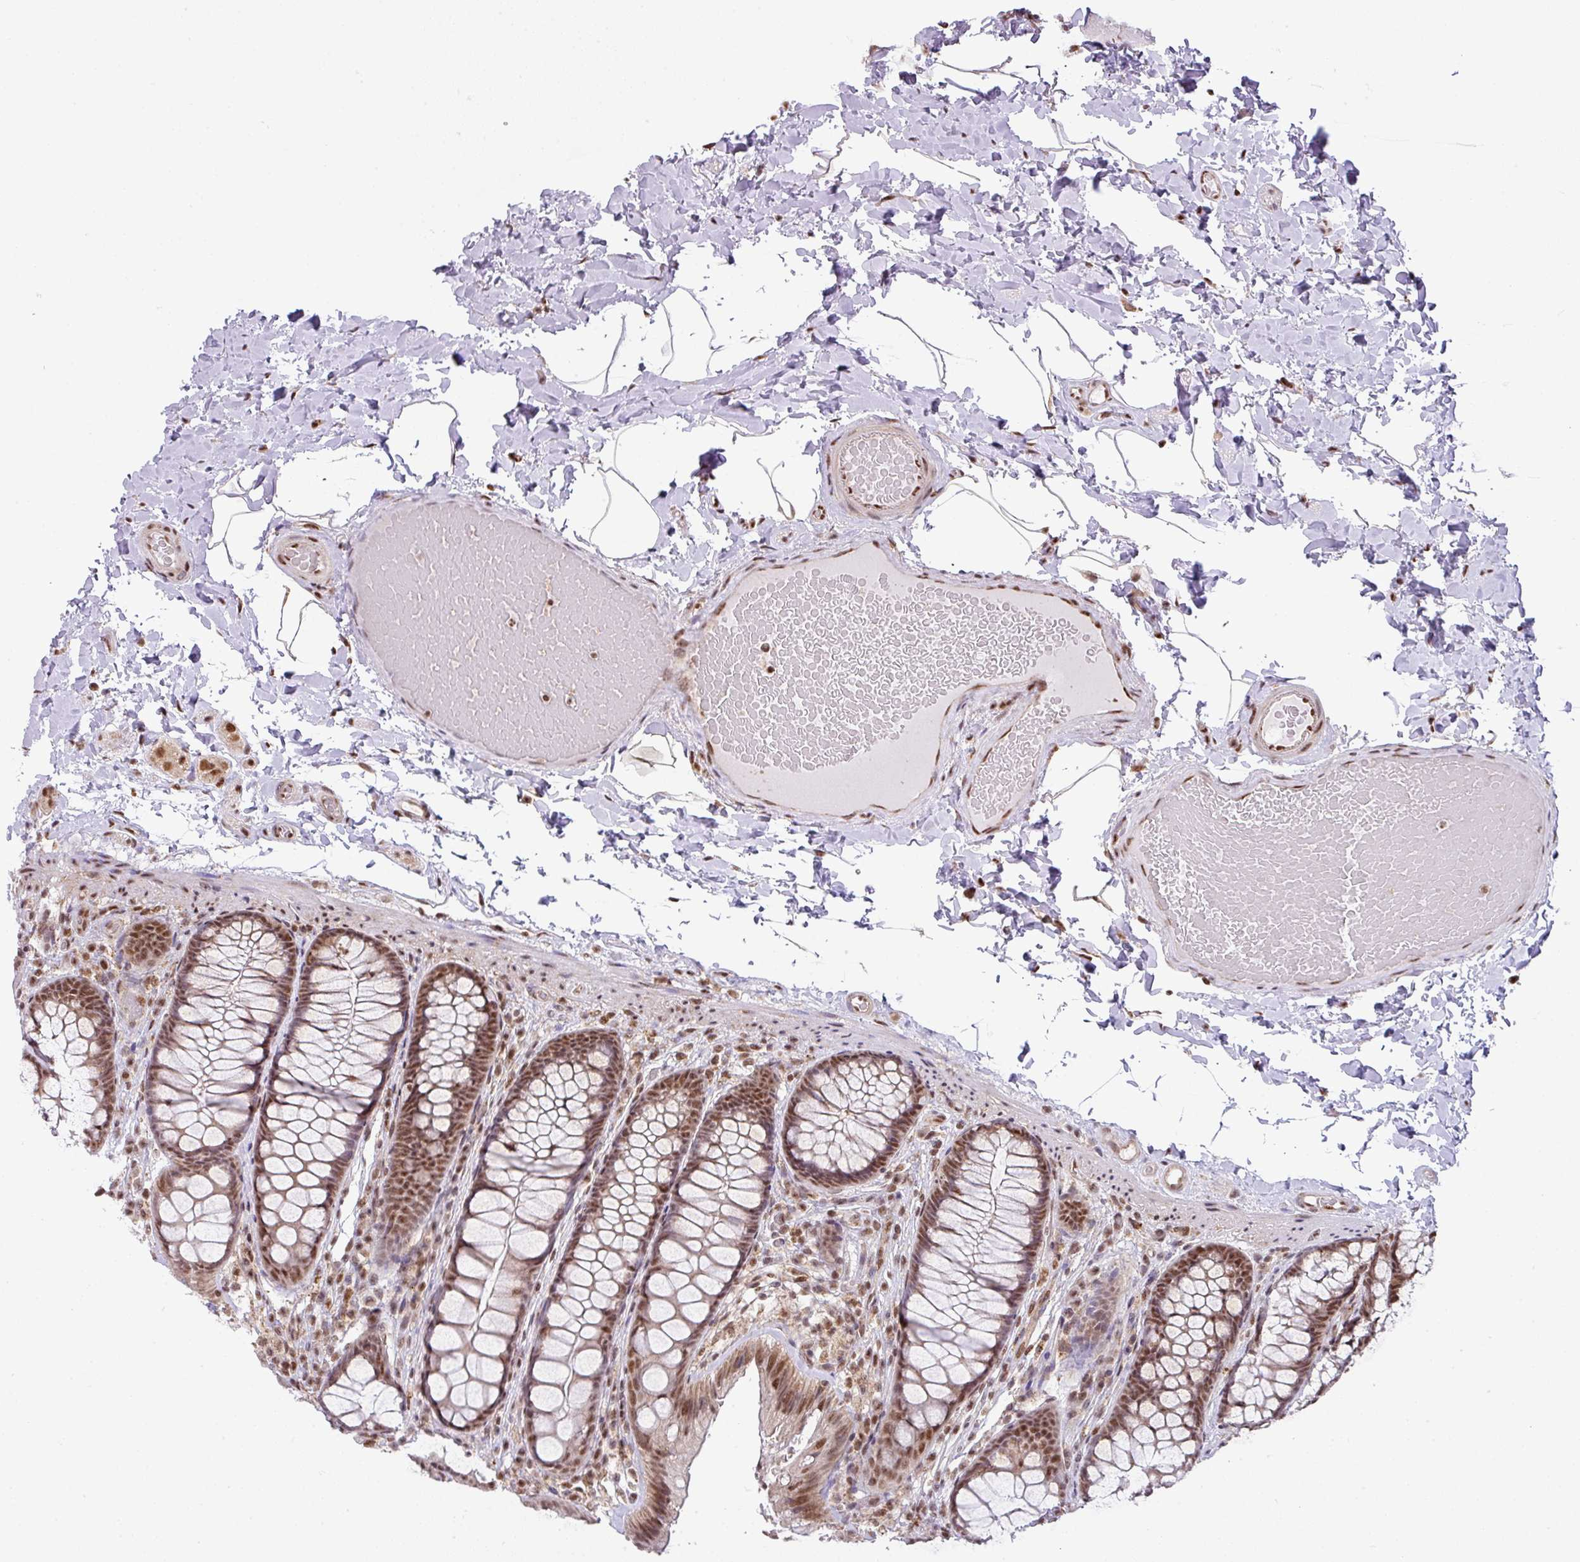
{"staining": {"intensity": "moderate", "quantity": ">75%", "location": "nuclear"}, "tissue": "colon", "cell_type": "Endothelial cells", "image_type": "normal", "snomed": [{"axis": "morphology", "description": "Normal tissue, NOS"}, {"axis": "topography", "description": "Colon"}], "caption": "This micrograph reveals benign colon stained with IHC to label a protein in brown. The nuclear of endothelial cells show moderate positivity for the protein. Nuclei are counter-stained blue.", "gene": "PLK1", "patient": {"sex": "male", "age": 46}}